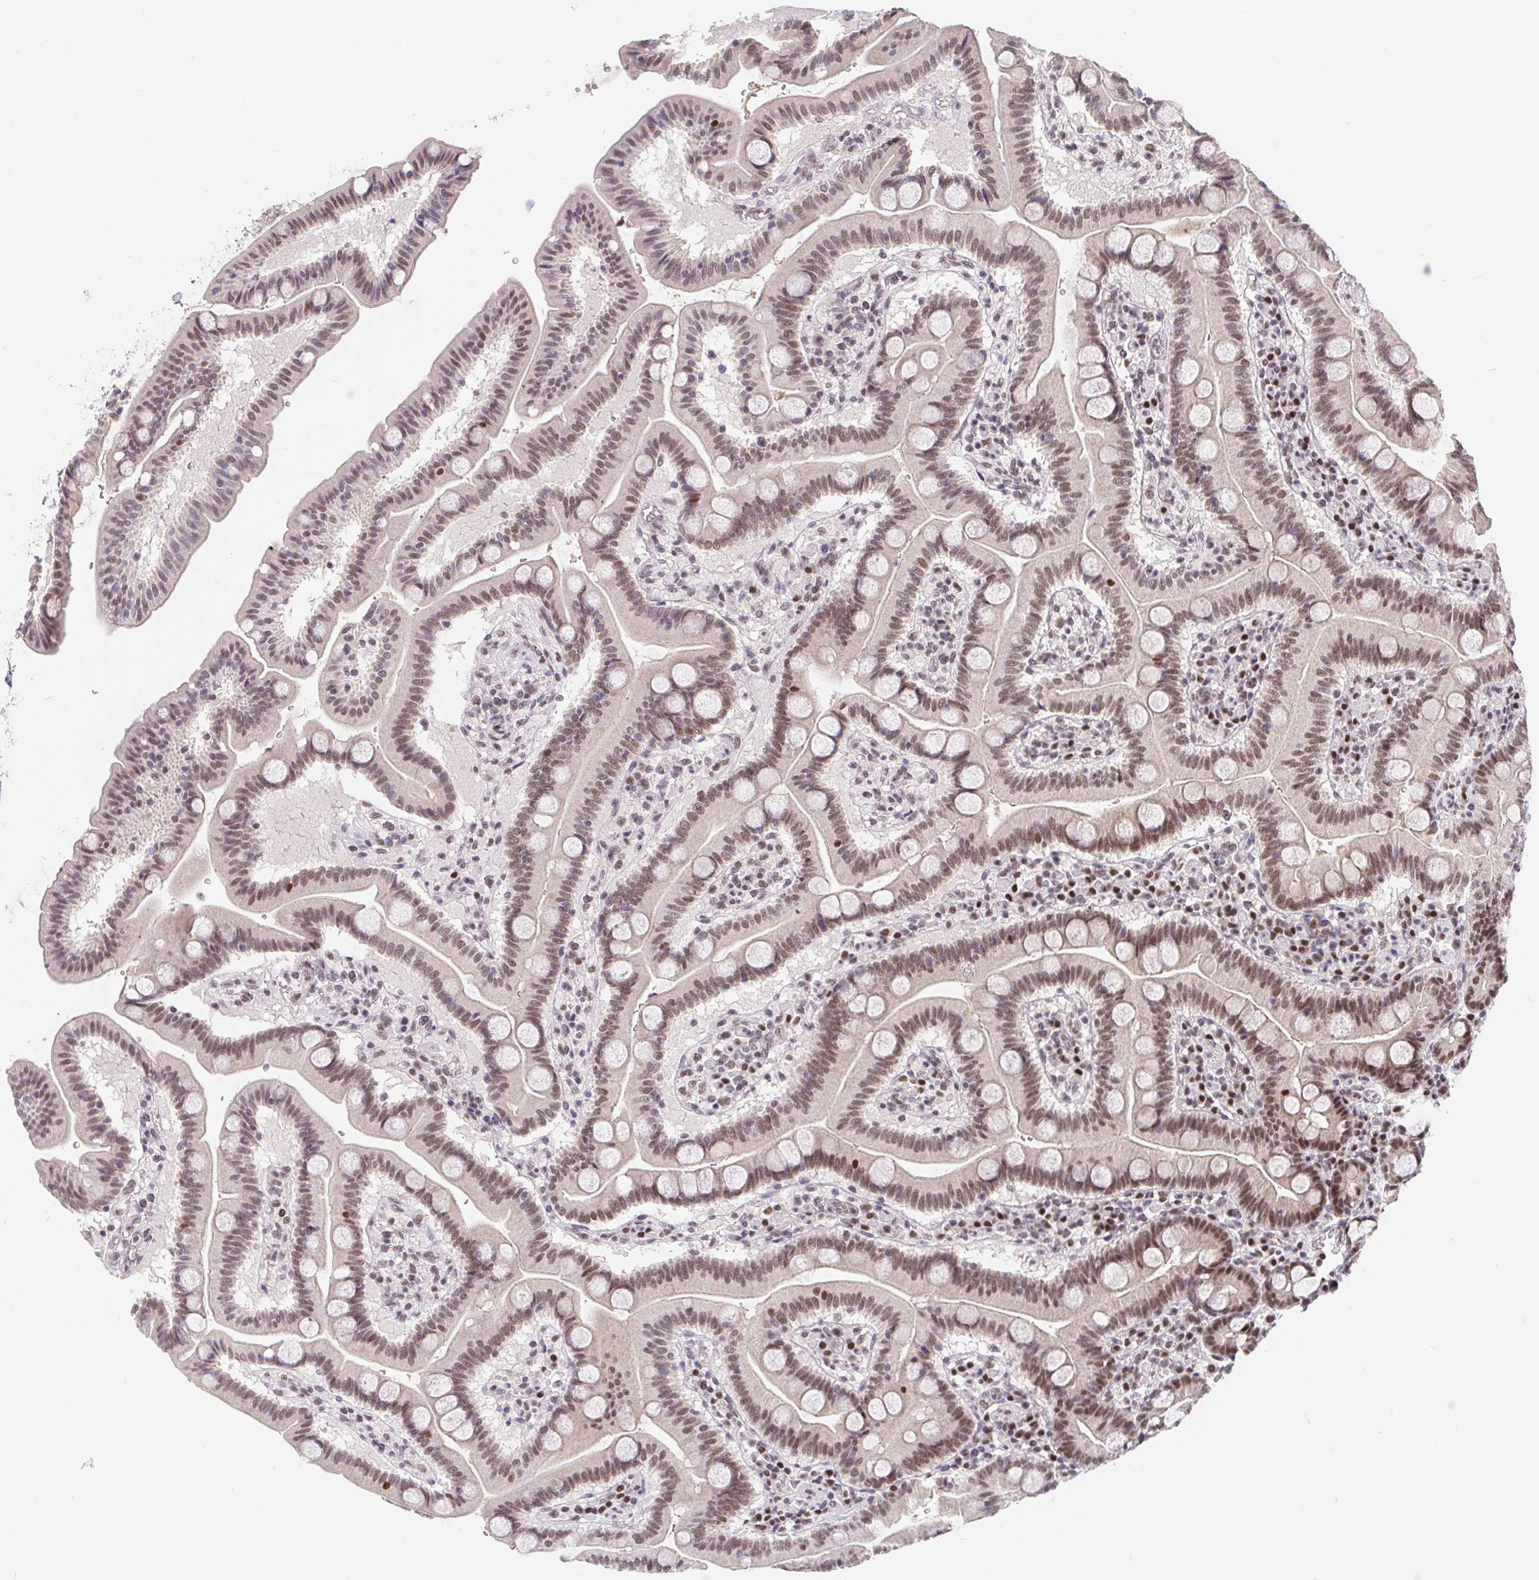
{"staining": {"intensity": "moderate", "quantity": ">75%", "location": "nuclear"}, "tissue": "duodenum", "cell_type": "Glandular cells", "image_type": "normal", "snomed": [{"axis": "morphology", "description": "Normal tissue, NOS"}, {"axis": "topography", "description": "Pancreas"}, {"axis": "topography", "description": "Duodenum"}], "caption": "This histopathology image reveals benign duodenum stained with immunohistochemistry (IHC) to label a protein in brown. The nuclear of glandular cells show moderate positivity for the protein. Nuclei are counter-stained blue.", "gene": "POU2F1", "patient": {"sex": "male", "age": 59}}